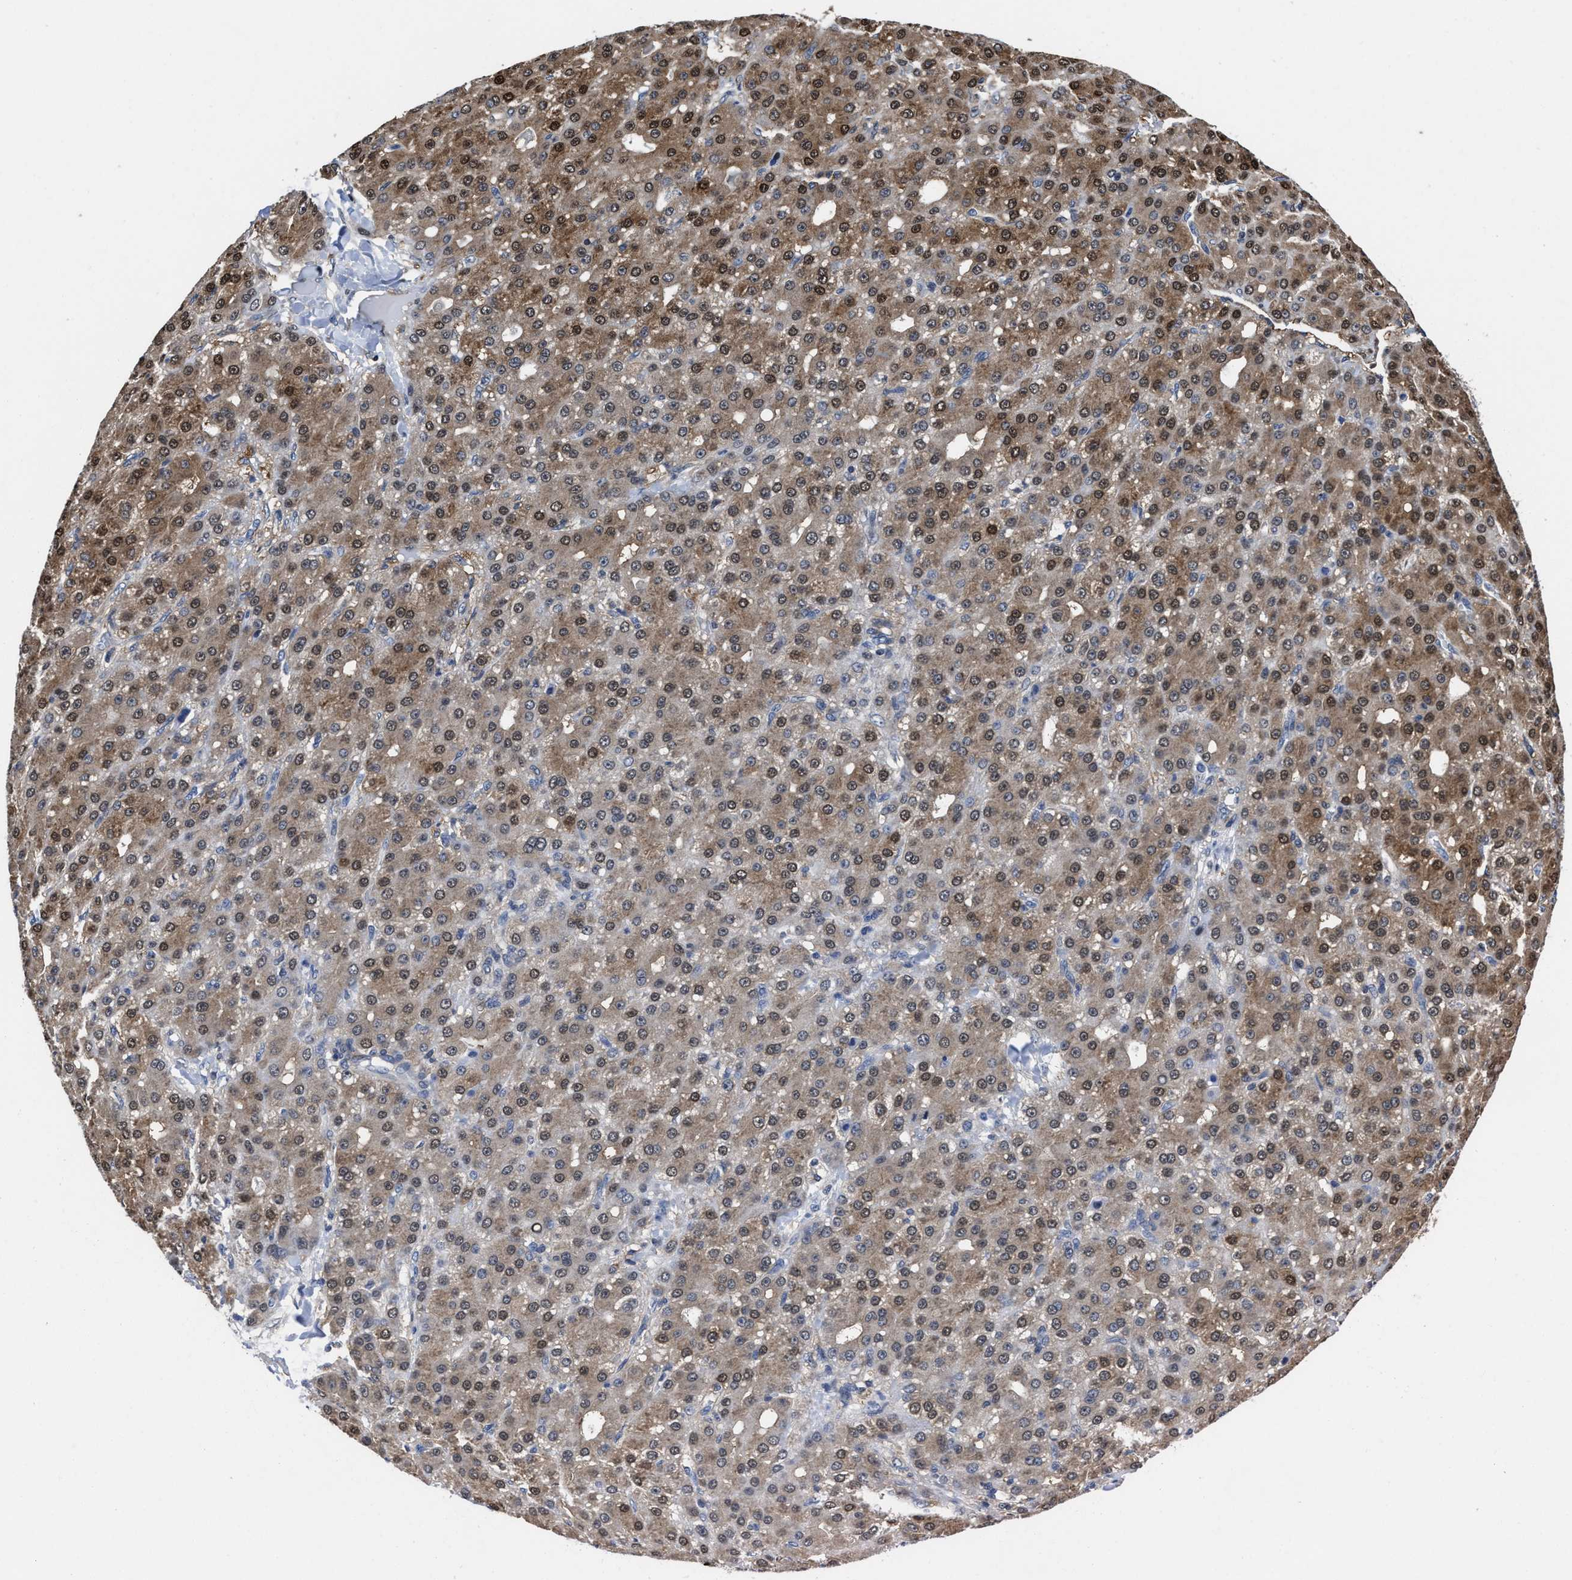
{"staining": {"intensity": "moderate", "quantity": ">75%", "location": "cytoplasmic/membranous,nuclear"}, "tissue": "liver cancer", "cell_type": "Tumor cells", "image_type": "cancer", "snomed": [{"axis": "morphology", "description": "Carcinoma, Hepatocellular, NOS"}, {"axis": "topography", "description": "Liver"}], "caption": "Liver hepatocellular carcinoma stained with DAB immunohistochemistry (IHC) displays medium levels of moderate cytoplasmic/membranous and nuclear staining in approximately >75% of tumor cells. The protein is stained brown, and the nuclei are stained in blue (DAB IHC with brightfield microscopy, high magnification).", "gene": "KIF12", "patient": {"sex": "male", "age": 67}}